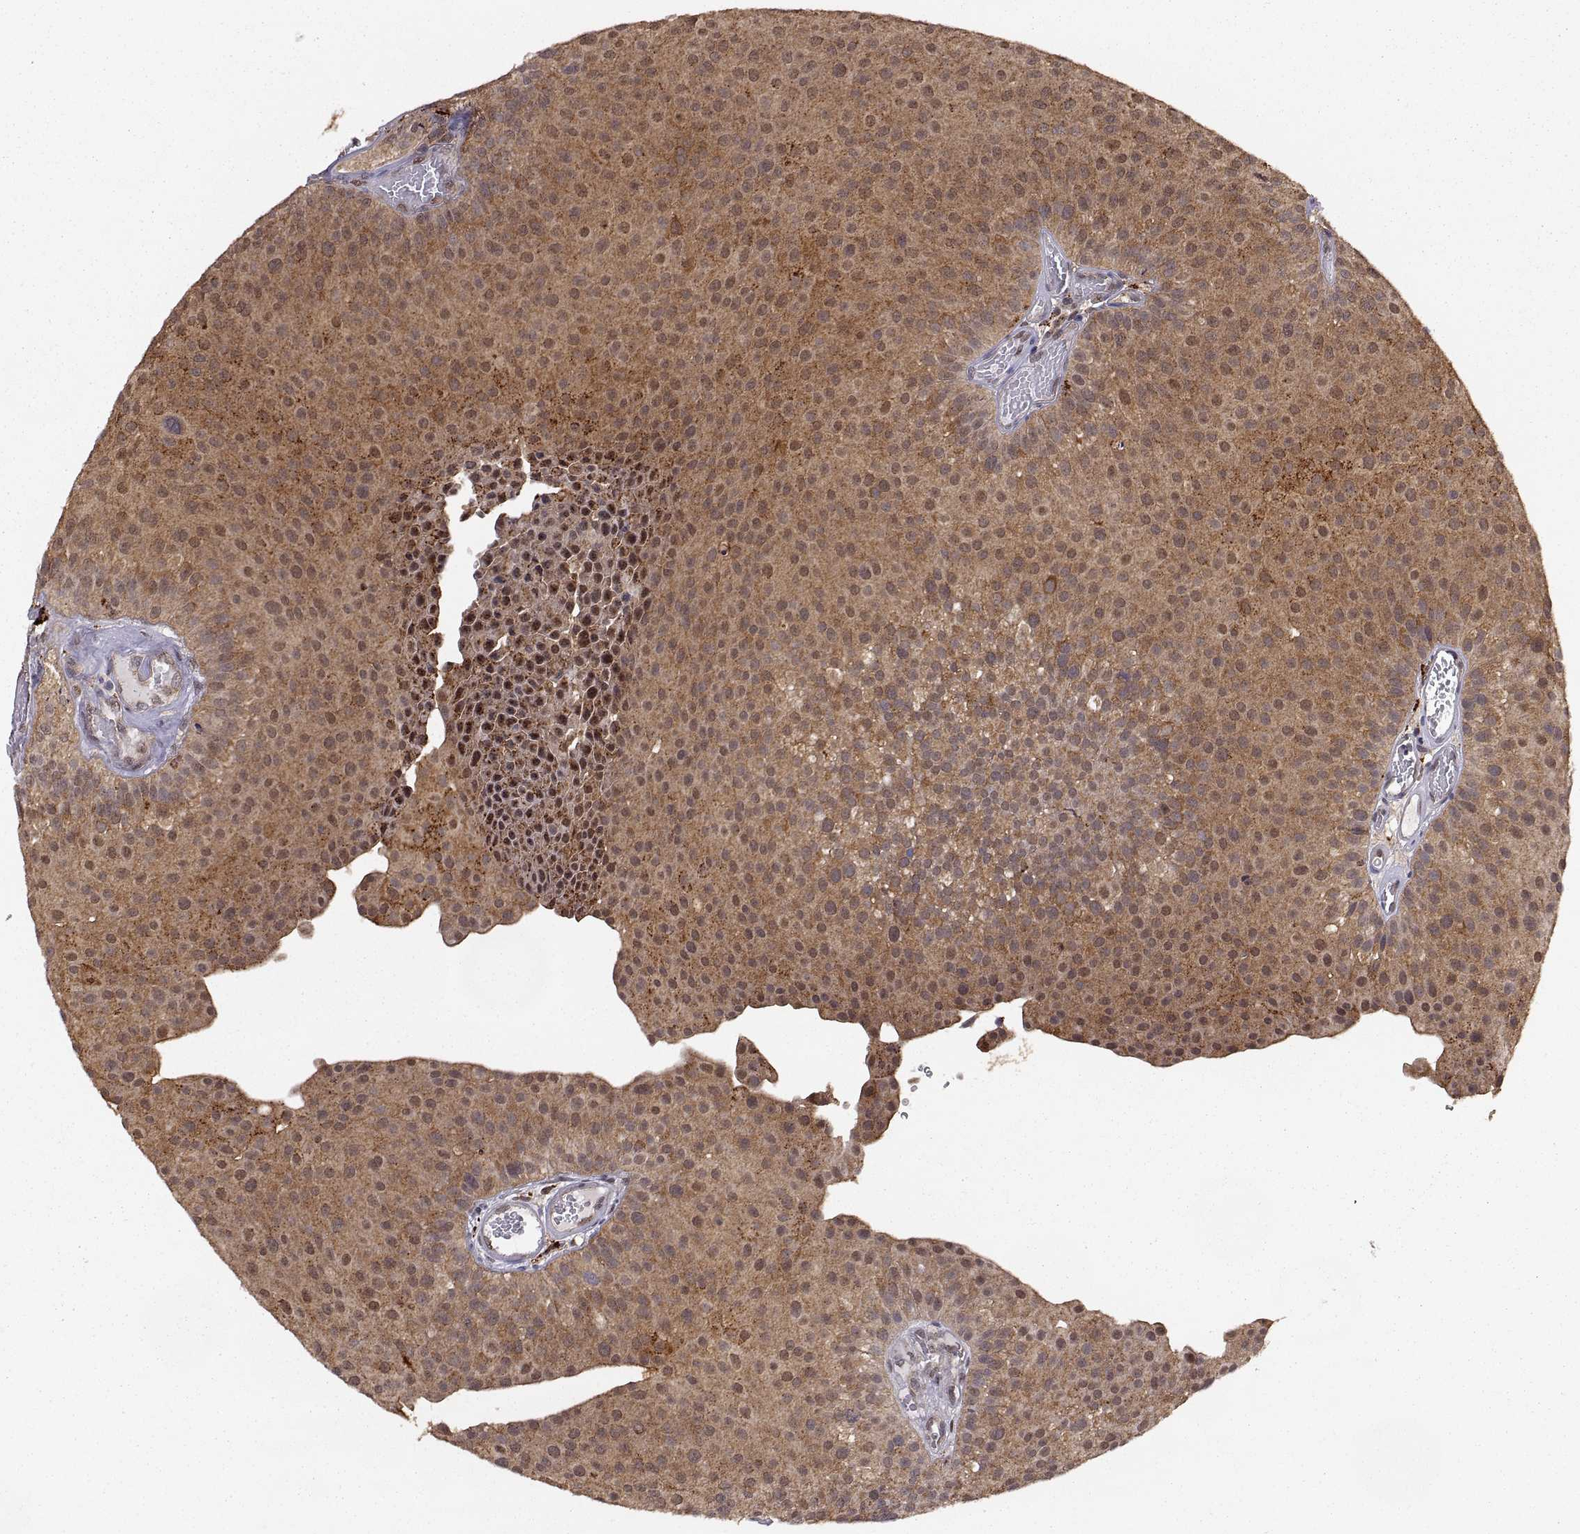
{"staining": {"intensity": "moderate", "quantity": ">75%", "location": "cytoplasmic/membranous"}, "tissue": "urothelial cancer", "cell_type": "Tumor cells", "image_type": "cancer", "snomed": [{"axis": "morphology", "description": "Urothelial carcinoma, Low grade"}, {"axis": "topography", "description": "Urinary bladder"}], "caption": "DAB immunohistochemical staining of human low-grade urothelial carcinoma shows moderate cytoplasmic/membranous protein positivity in about >75% of tumor cells.", "gene": "PSMC2", "patient": {"sex": "female", "age": 87}}